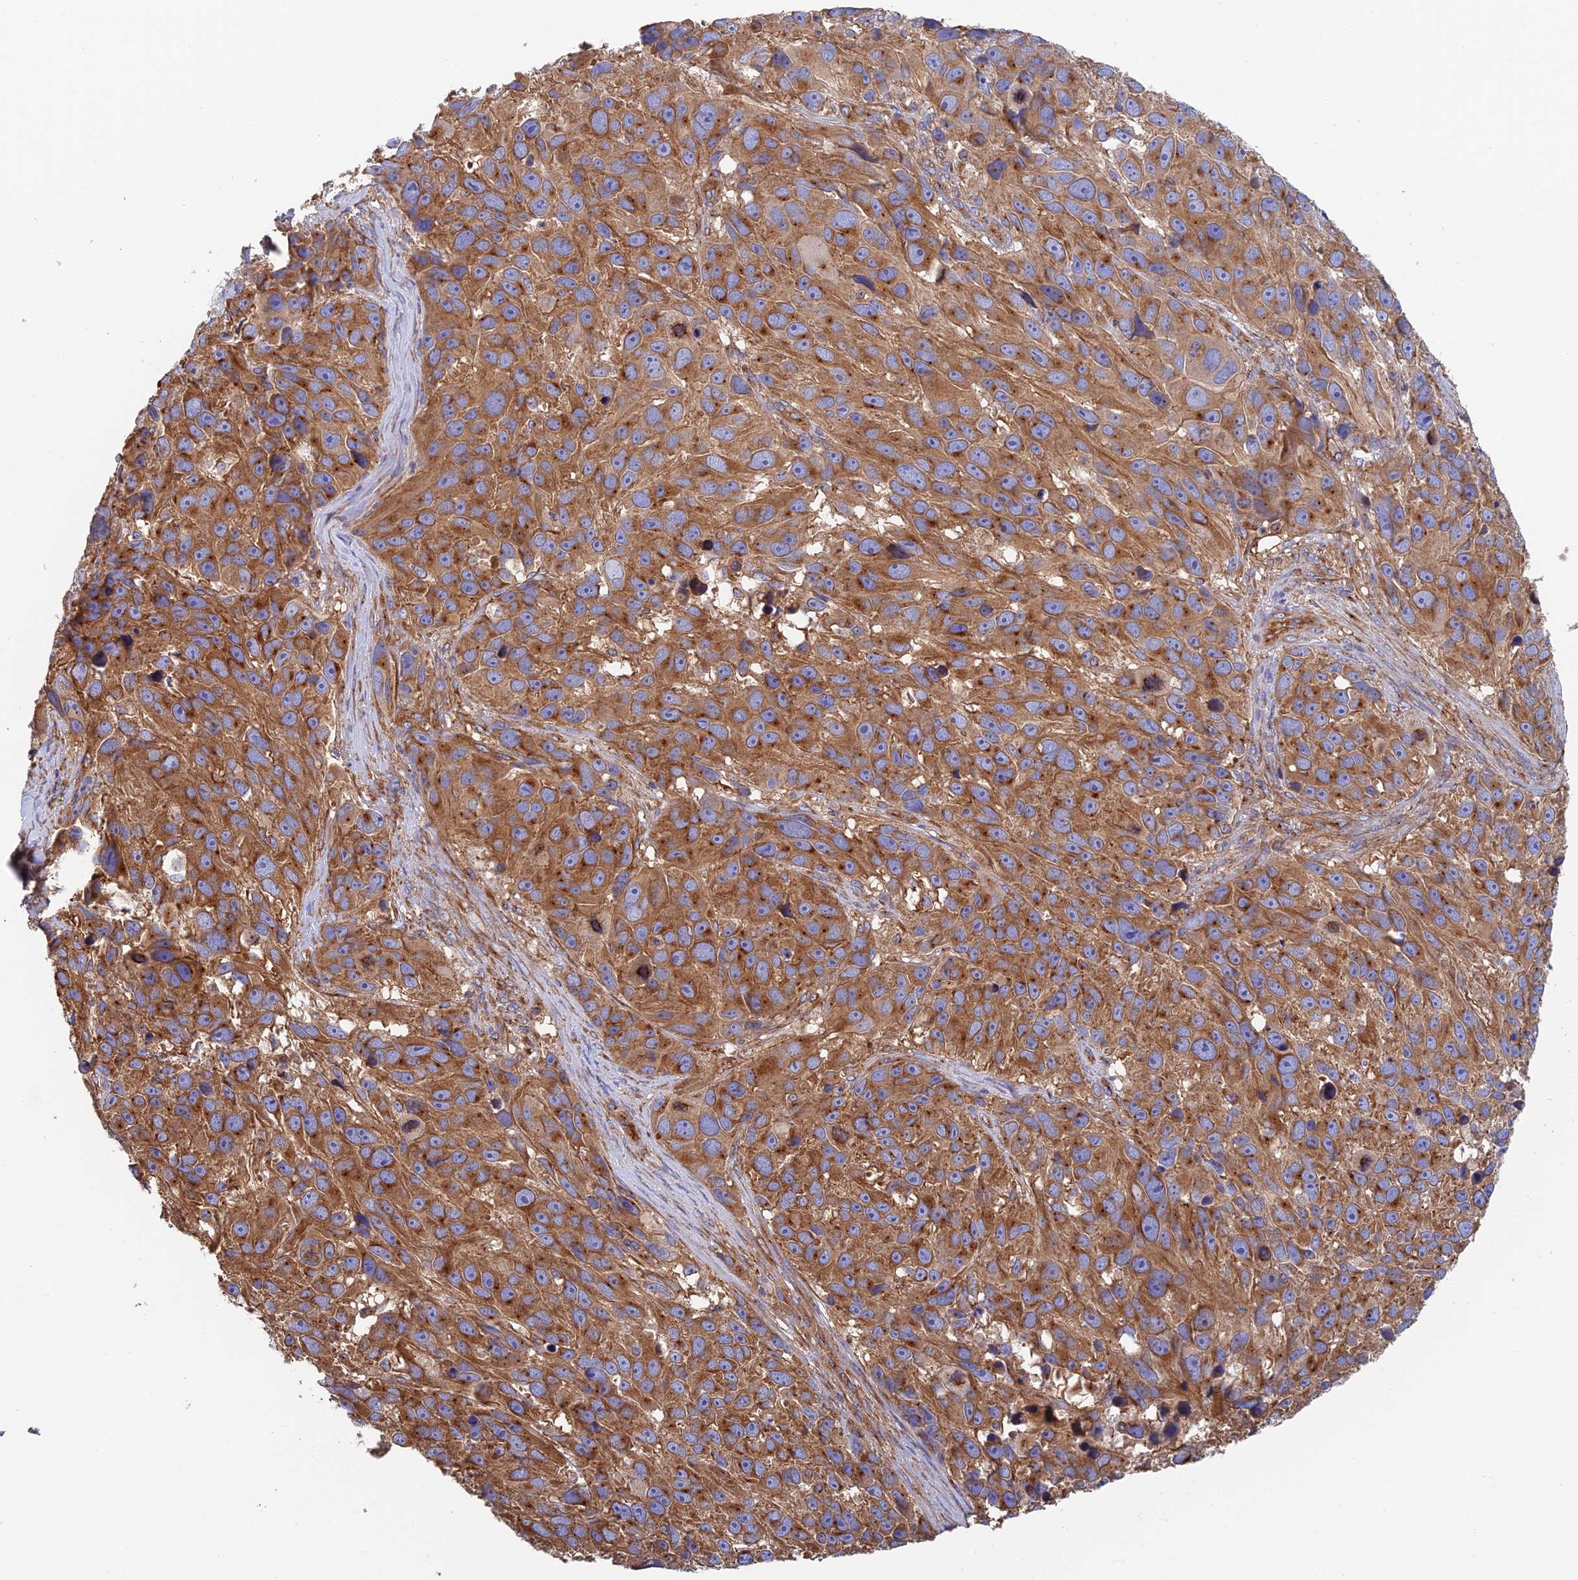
{"staining": {"intensity": "moderate", "quantity": ">75%", "location": "cytoplasmic/membranous"}, "tissue": "melanoma", "cell_type": "Tumor cells", "image_type": "cancer", "snomed": [{"axis": "morphology", "description": "Malignant melanoma, NOS"}, {"axis": "topography", "description": "Skin"}], "caption": "The immunohistochemical stain shows moderate cytoplasmic/membranous expression in tumor cells of melanoma tissue.", "gene": "DCTN2", "patient": {"sex": "male", "age": 84}}